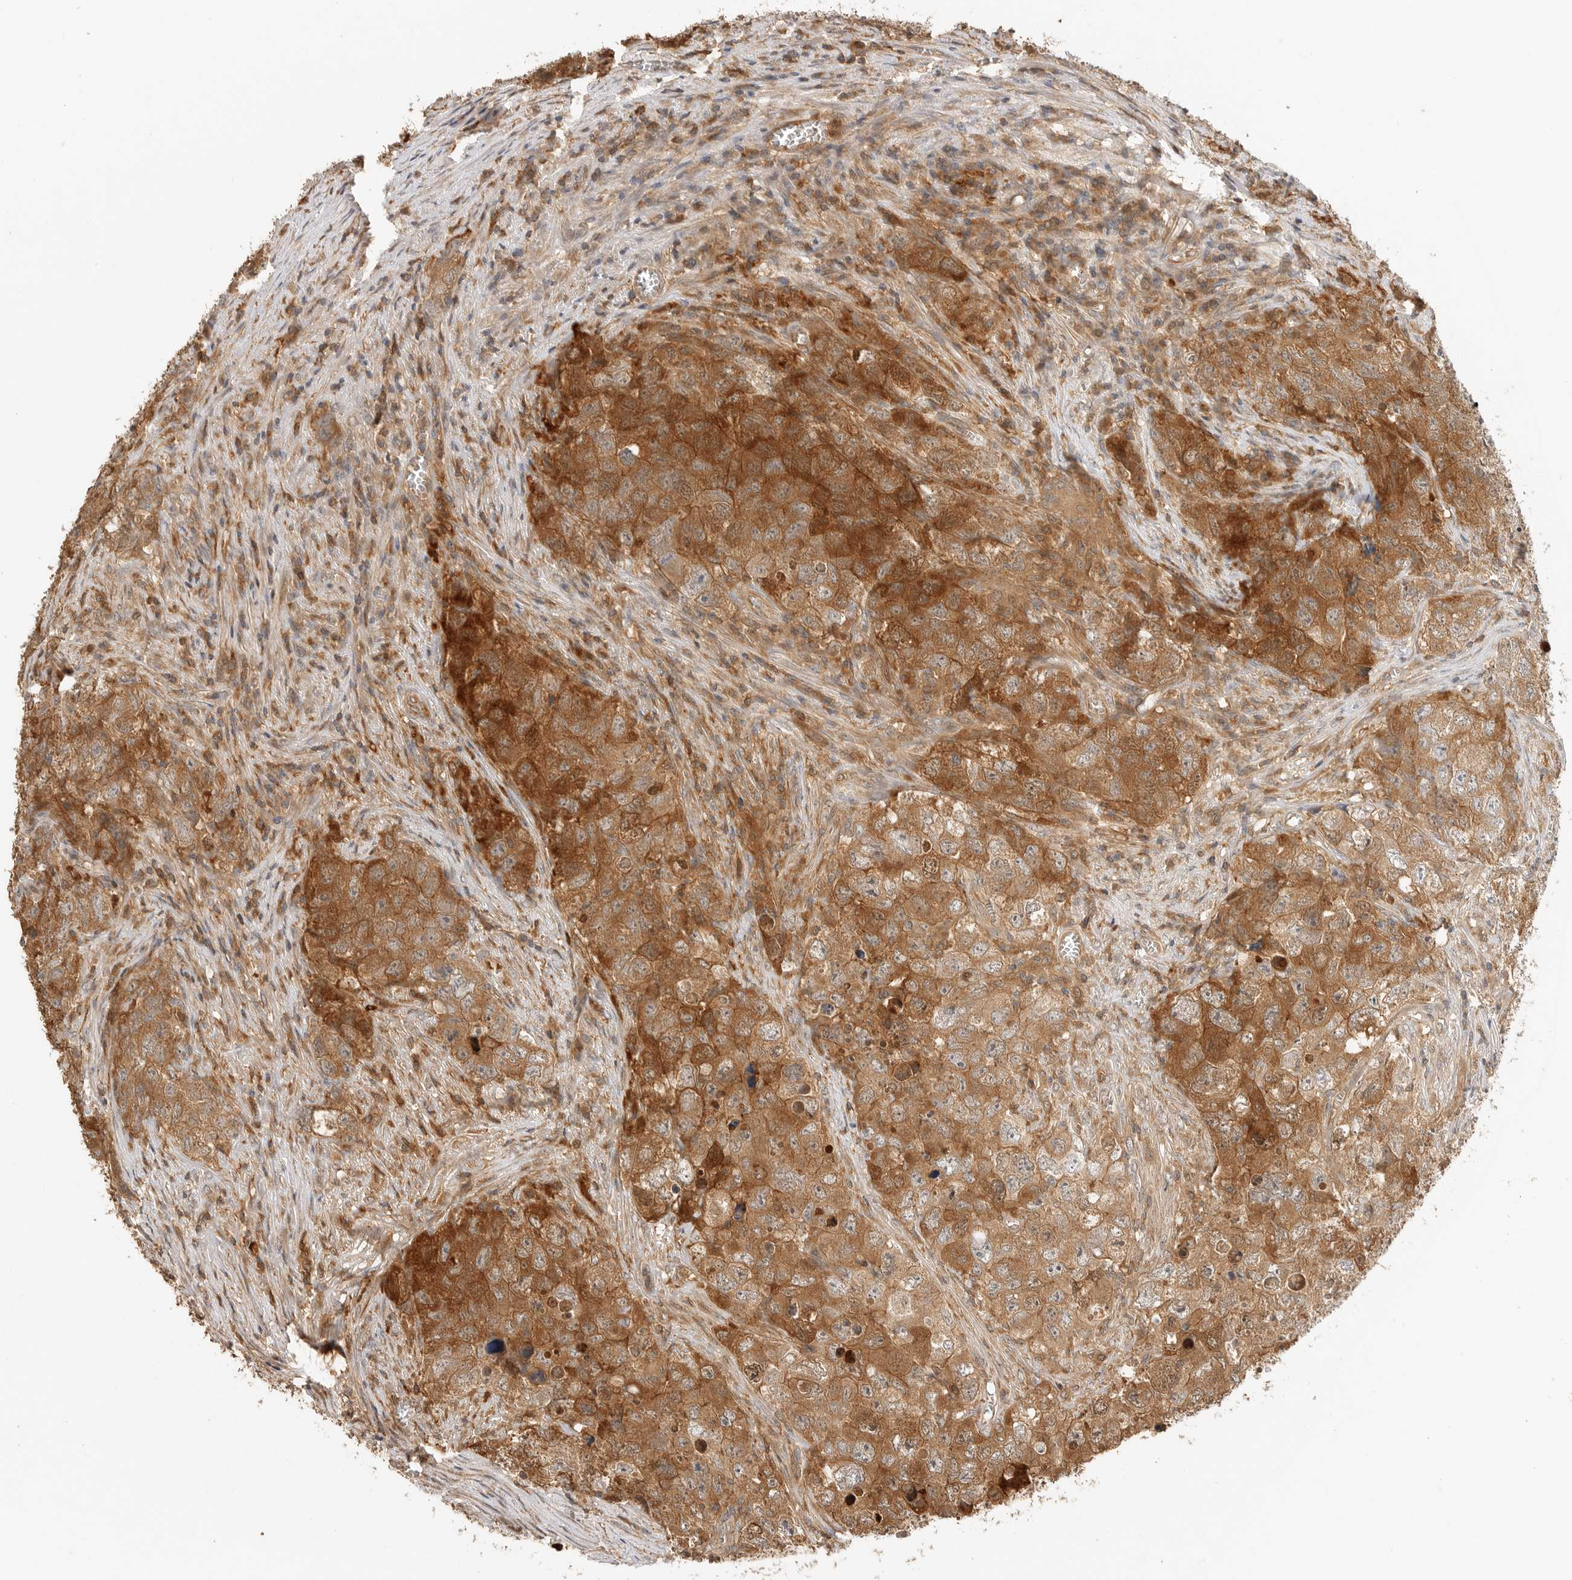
{"staining": {"intensity": "strong", "quantity": ">75%", "location": "cytoplasmic/membranous"}, "tissue": "testis cancer", "cell_type": "Tumor cells", "image_type": "cancer", "snomed": [{"axis": "morphology", "description": "Seminoma, NOS"}, {"axis": "morphology", "description": "Carcinoma, Embryonal, NOS"}, {"axis": "topography", "description": "Testis"}], "caption": "Seminoma (testis) stained with a brown dye demonstrates strong cytoplasmic/membranous positive staining in approximately >75% of tumor cells.", "gene": "CLDN12", "patient": {"sex": "male", "age": 43}}